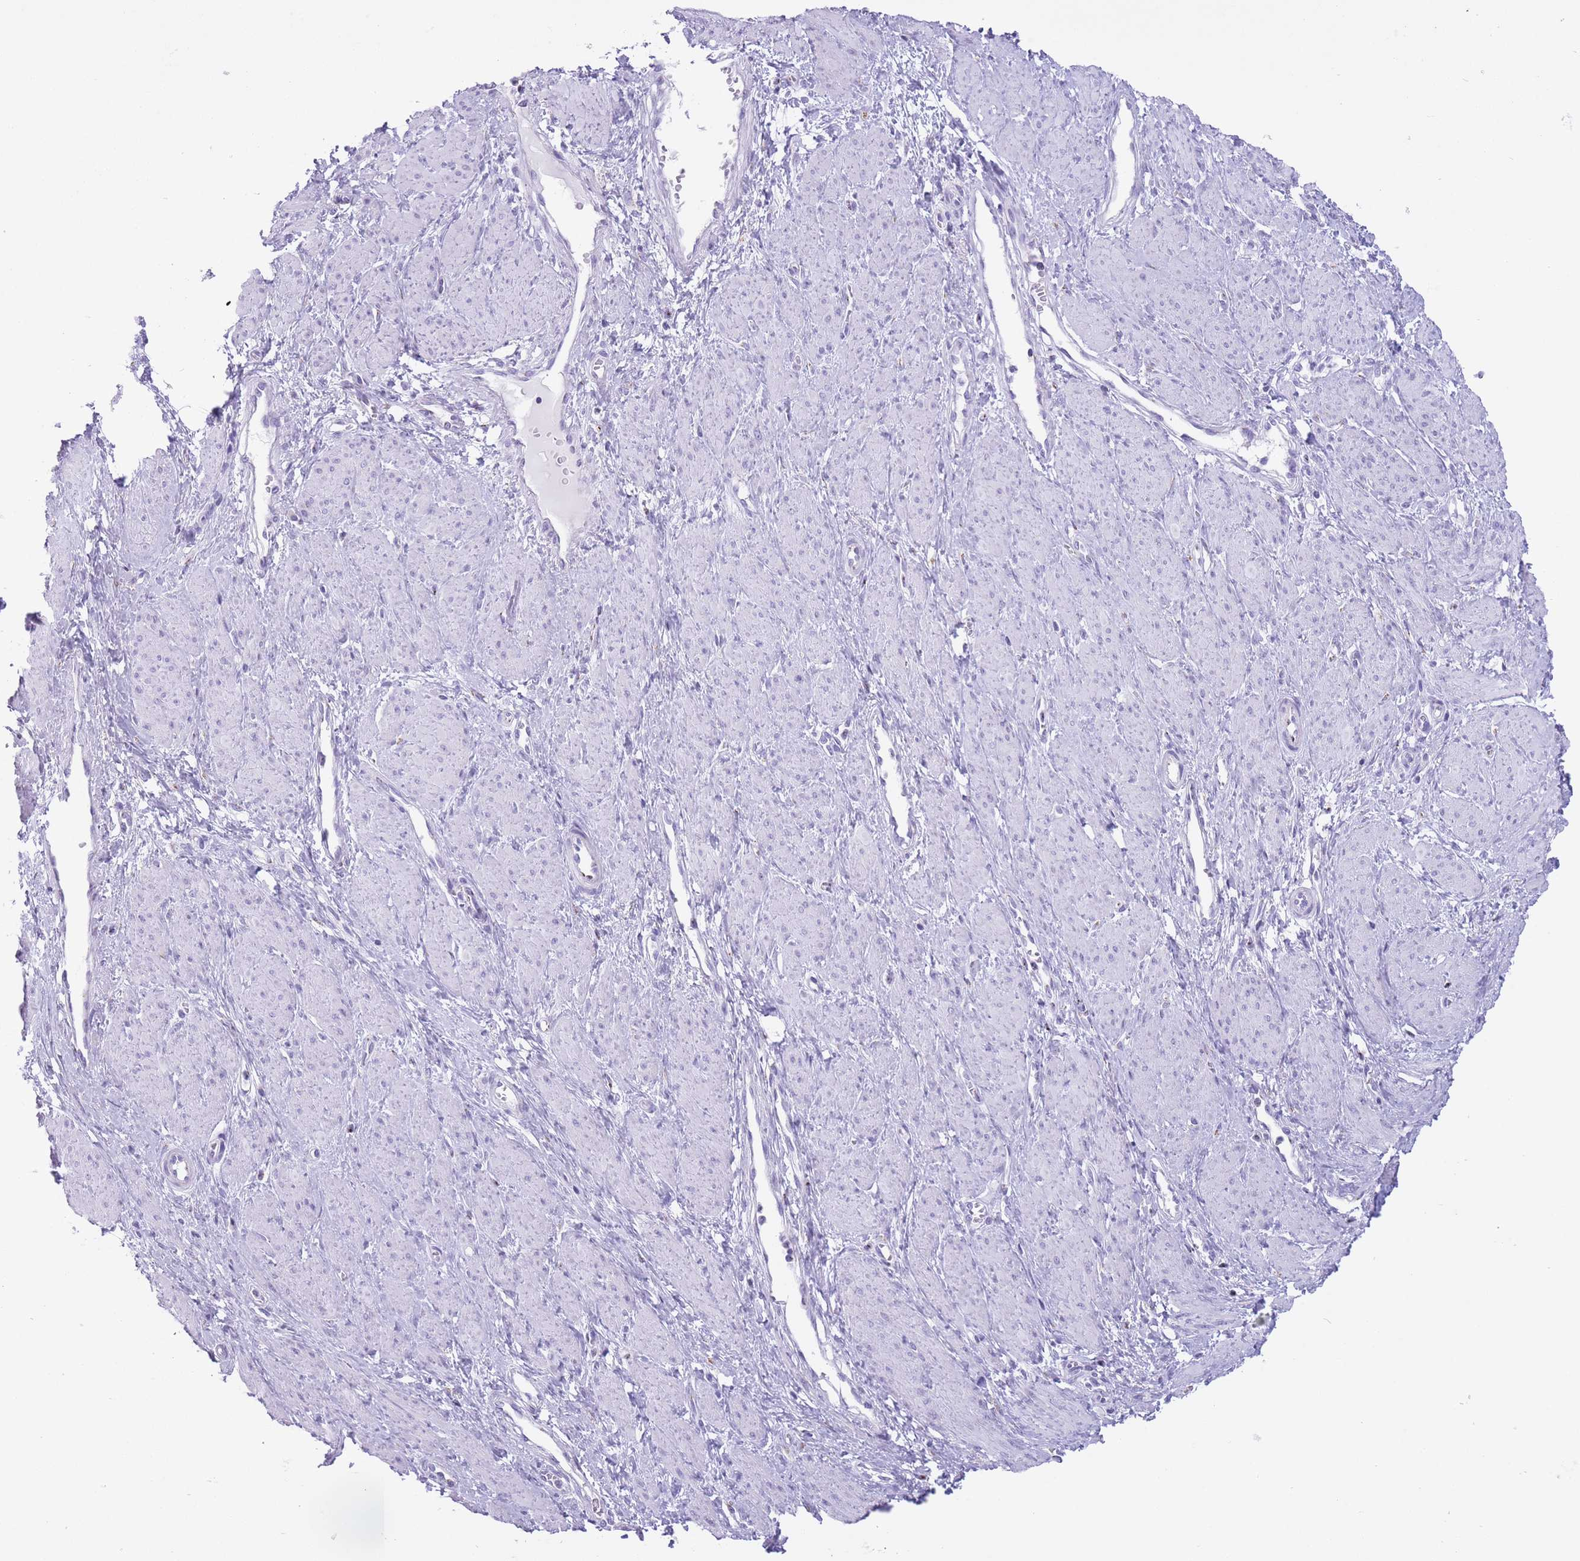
{"staining": {"intensity": "negative", "quantity": "none", "location": "none"}, "tissue": "smooth muscle", "cell_type": "Smooth muscle cells", "image_type": "normal", "snomed": [{"axis": "morphology", "description": "Normal tissue, NOS"}, {"axis": "topography", "description": "Smooth muscle"}, {"axis": "topography", "description": "Uterus"}], "caption": "Smooth muscle cells show no significant protein expression in unremarkable smooth muscle. (Stains: DAB (3,3'-diaminobenzidine) immunohistochemistry (IHC) with hematoxylin counter stain, Microscopy: brightfield microscopy at high magnification).", "gene": "B4GALT2", "patient": {"sex": "female", "age": 39}}